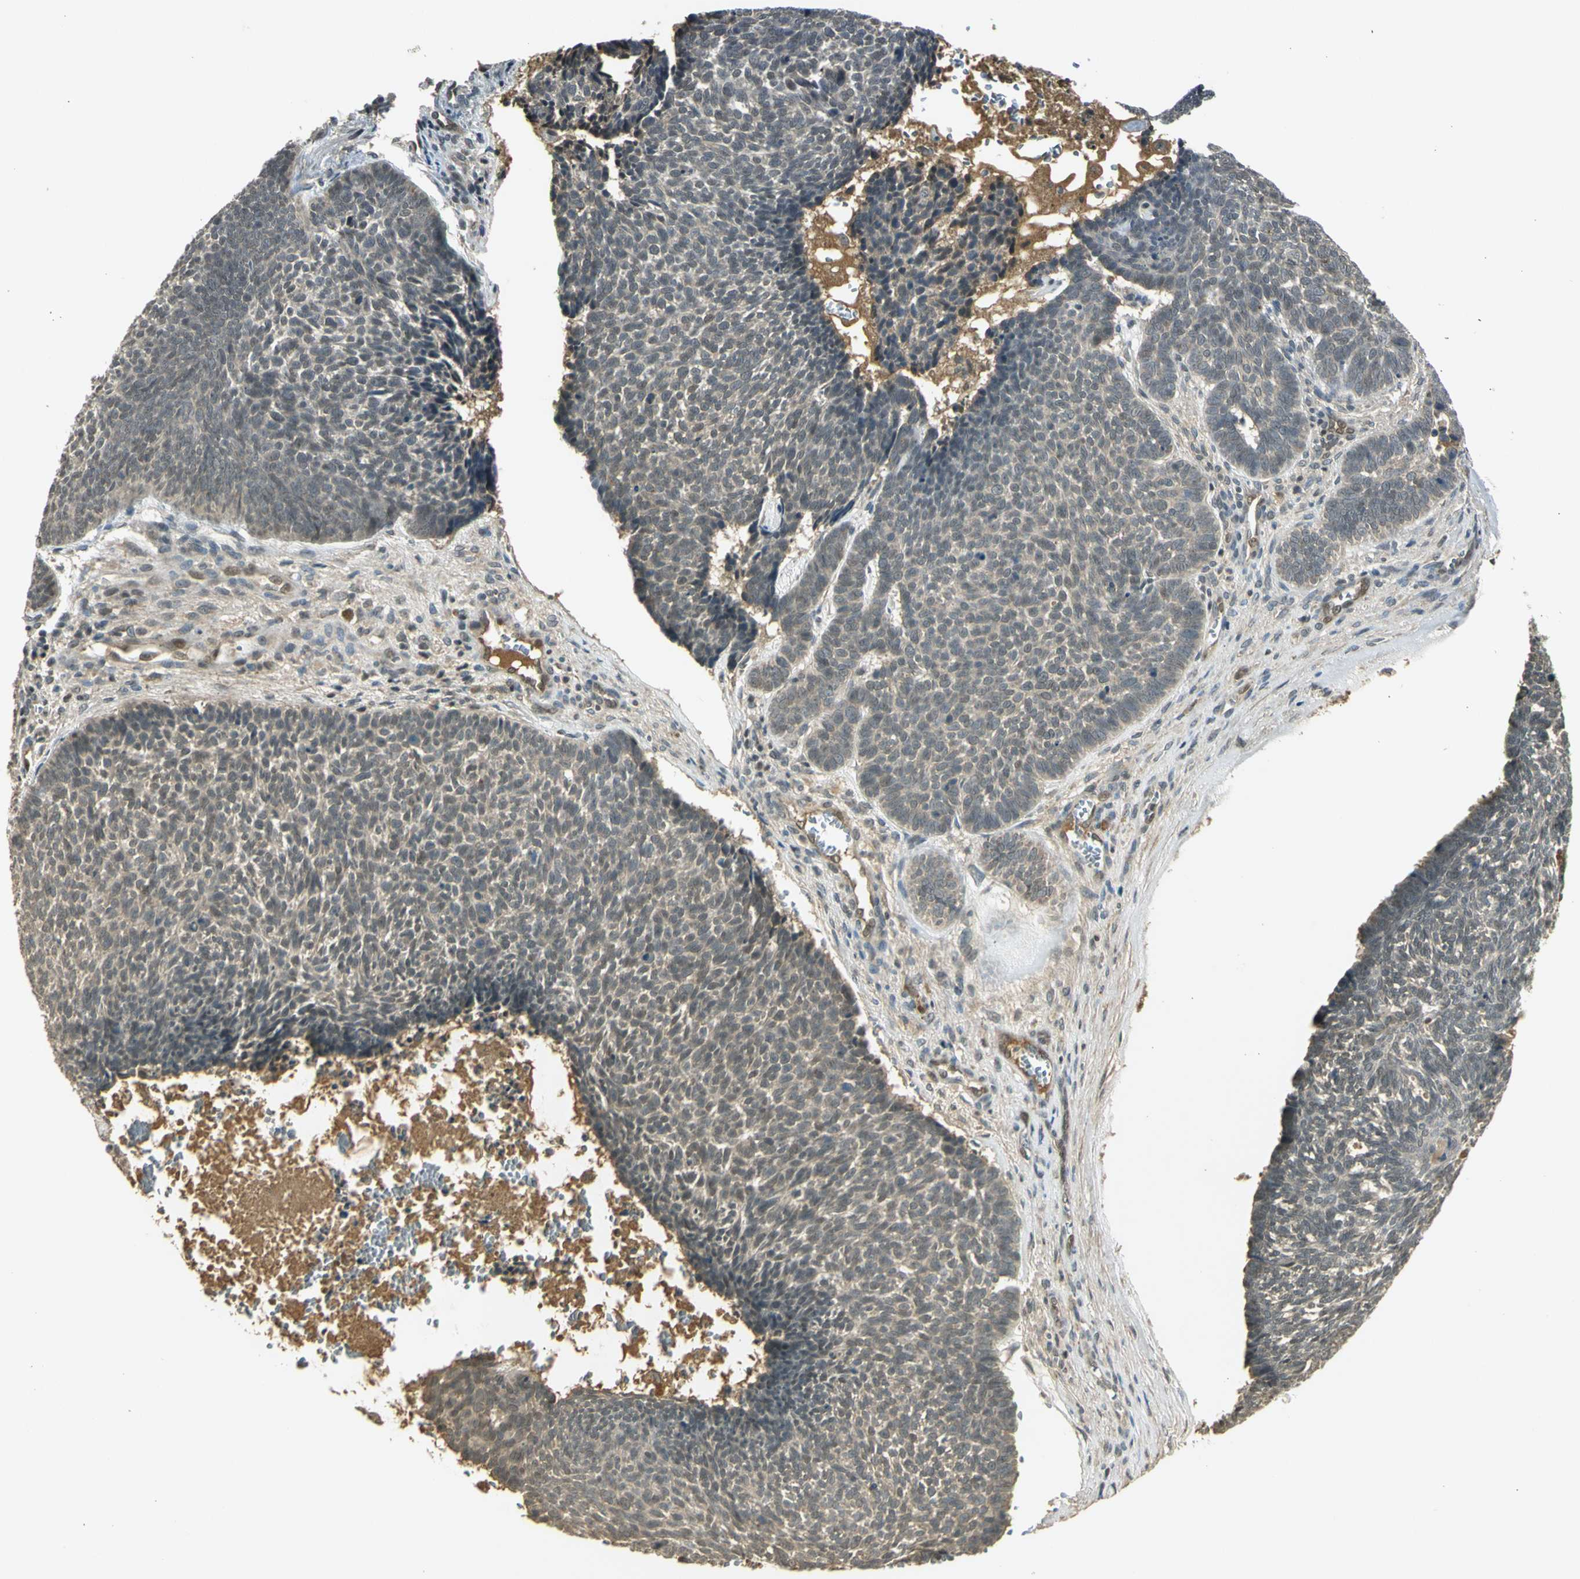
{"staining": {"intensity": "weak", "quantity": "<25%", "location": "cytoplasmic/membranous"}, "tissue": "skin cancer", "cell_type": "Tumor cells", "image_type": "cancer", "snomed": [{"axis": "morphology", "description": "Basal cell carcinoma"}, {"axis": "topography", "description": "Skin"}], "caption": "High power microscopy image of an immunohistochemistry image of skin cancer (basal cell carcinoma), revealing no significant expression in tumor cells. The staining is performed using DAB (3,3'-diaminobenzidine) brown chromogen with nuclei counter-stained in using hematoxylin.", "gene": "GMEB2", "patient": {"sex": "male", "age": 84}}